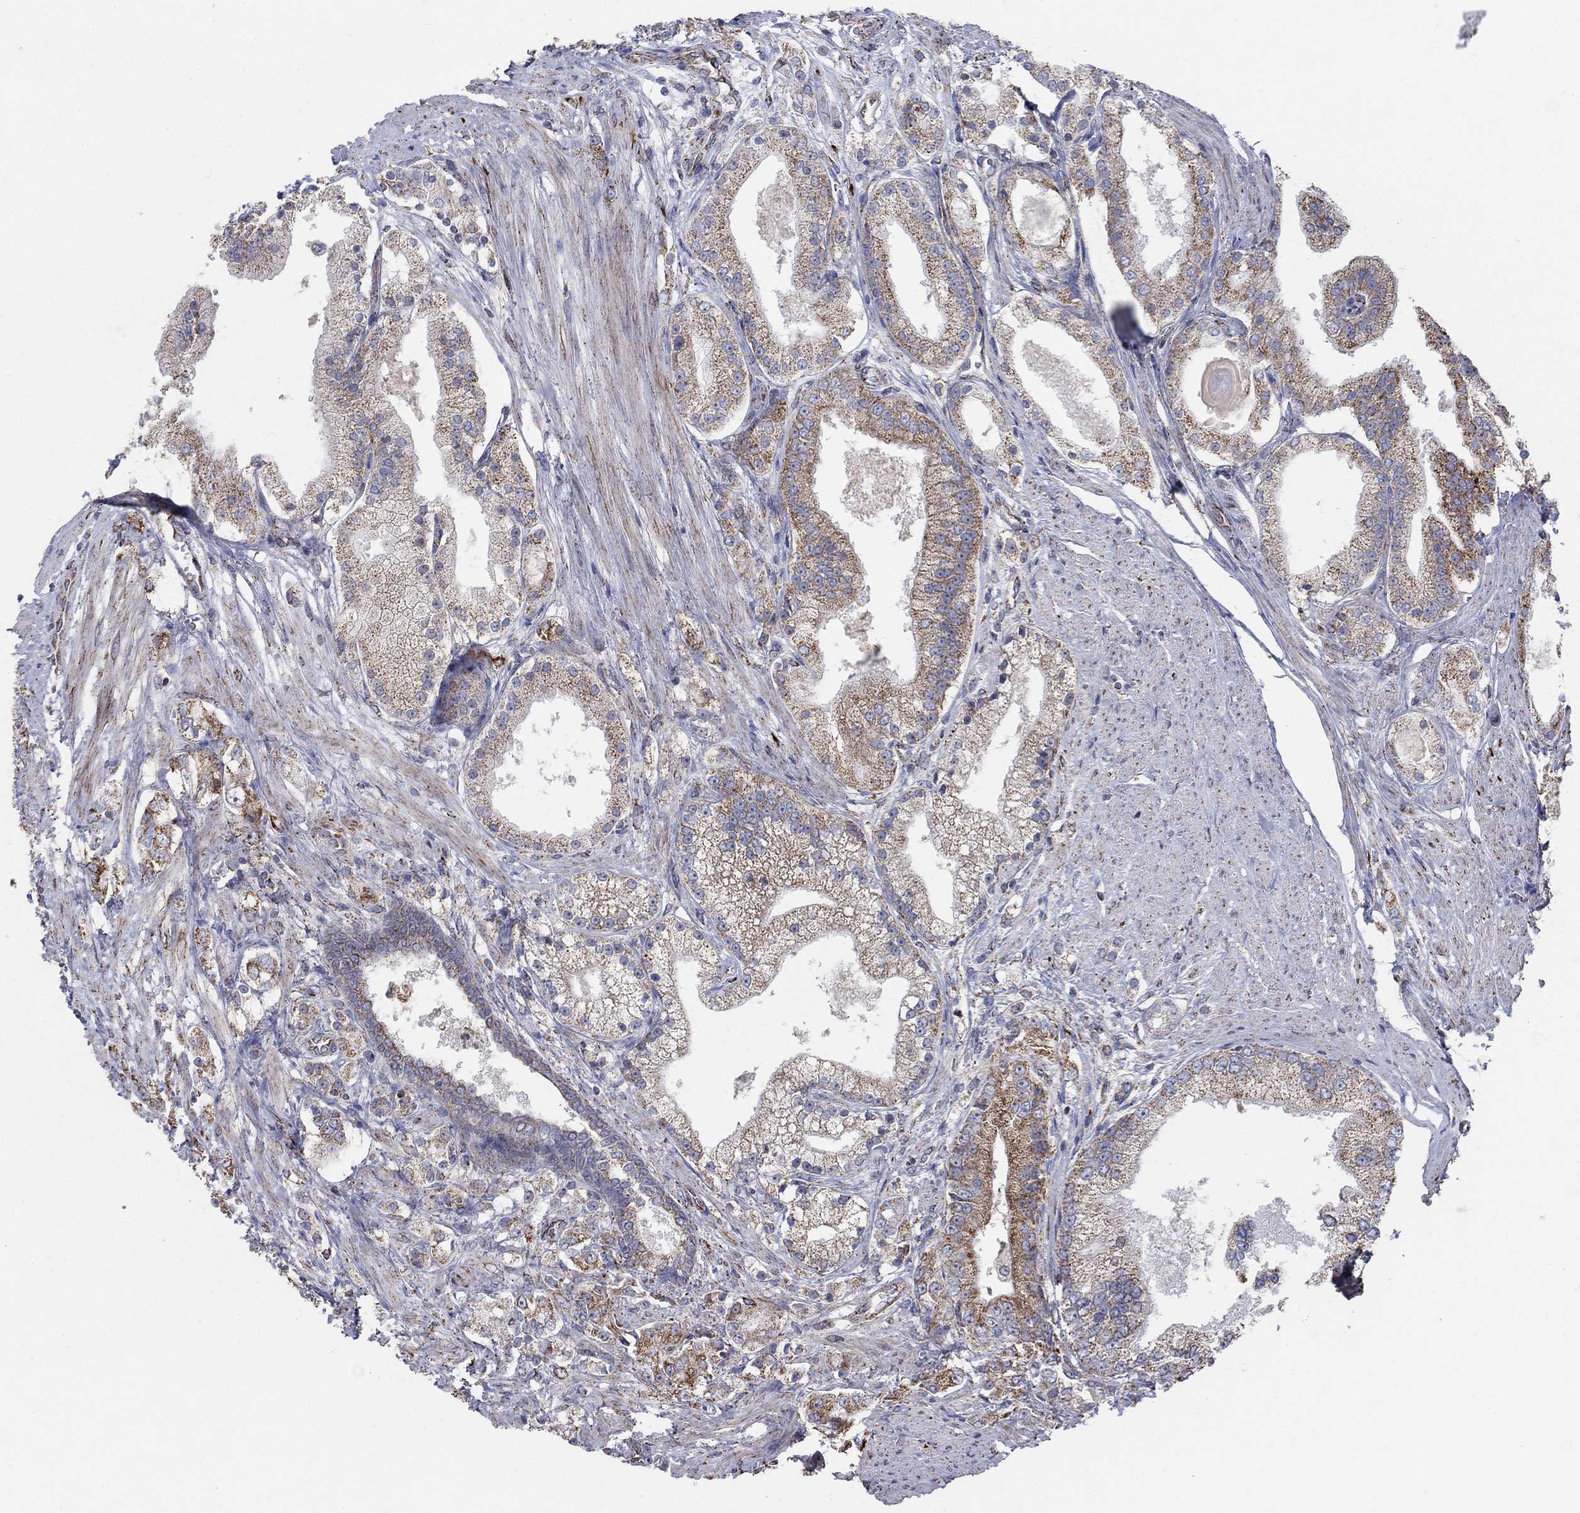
{"staining": {"intensity": "strong", "quantity": "25%-75%", "location": "cytoplasmic/membranous"}, "tissue": "prostate cancer", "cell_type": "Tumor cells", "image_type": "cancer", "snomed": [{"axis": "morphology", "description": "Adenocarcinoma, NOS"}, {"axis": "topography", "description": "Prostate and seminal vesicle, NOS"}, {"axis": "topography", "description": "Prostate"}], "caption": "This is an image of immunohistochemistry staining of prostate cancer, which shows strong positivity in the cytoplasmic/membranous of tumor cells.", "gene": "PNPLA2", "patient": {"sex": "male", "age": 67}}